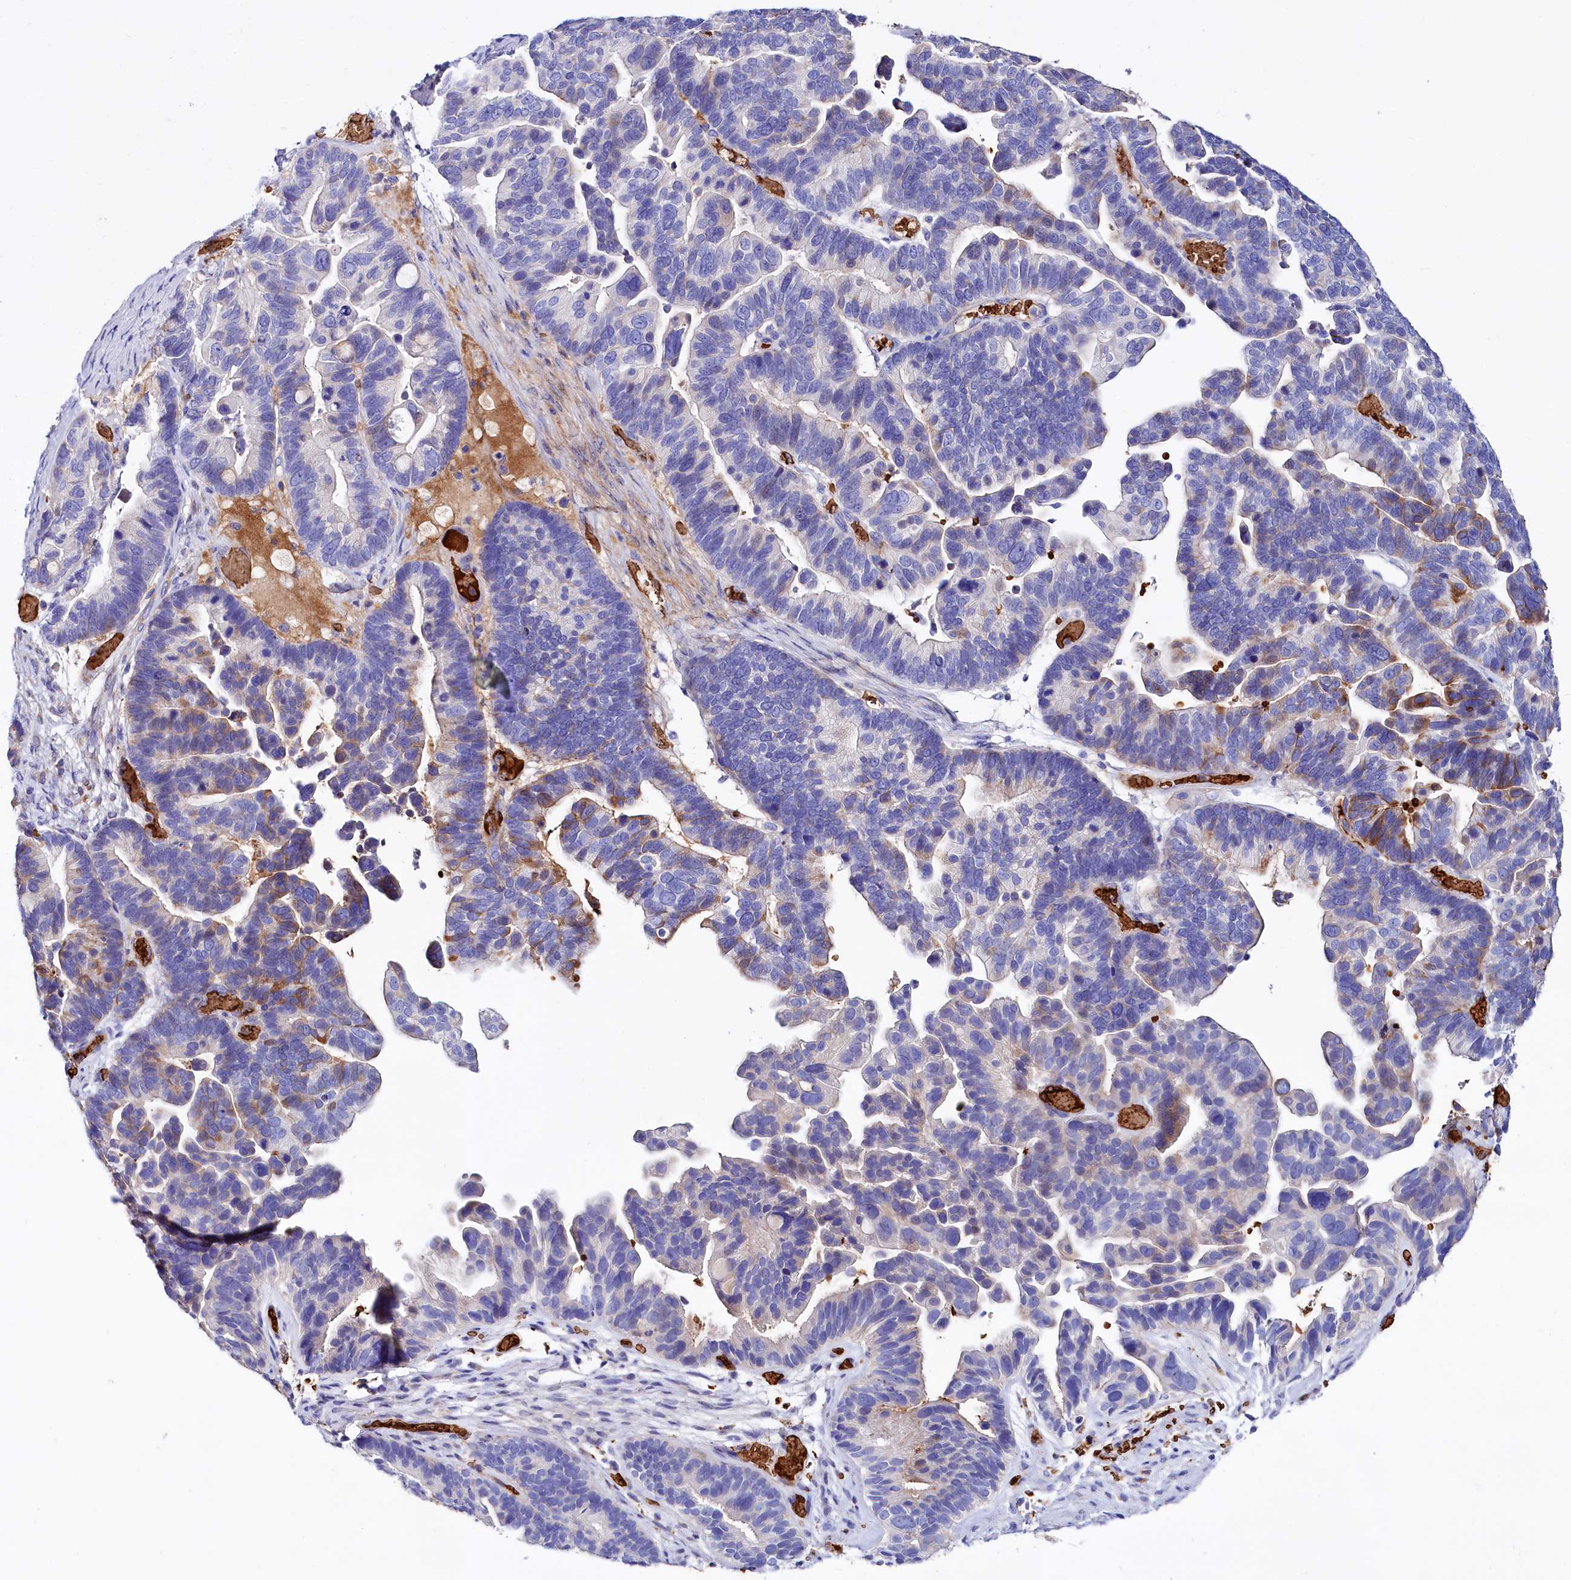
{"staining": {"intensity": "moderate", "quantity": "<25%", "location": "cytoplasmic/membranous"}, "tissue": "ovarian cancer", "cell_type": "Tumor cells", "image_type": "cancer", "snomed": [{"axis": "morphology", "description": "Cystadenocarcinoma, serous, NOS"}, {"axis": "topography", "description": "Ovary"}], "caption": "Ovarian cancer stained with IHC demonstrates moderate cytoplasmic/membranous expression in about <25% of tumor cells.", "gene": "RPUSD3", "patient": {"sex": "female", "age": 56}}